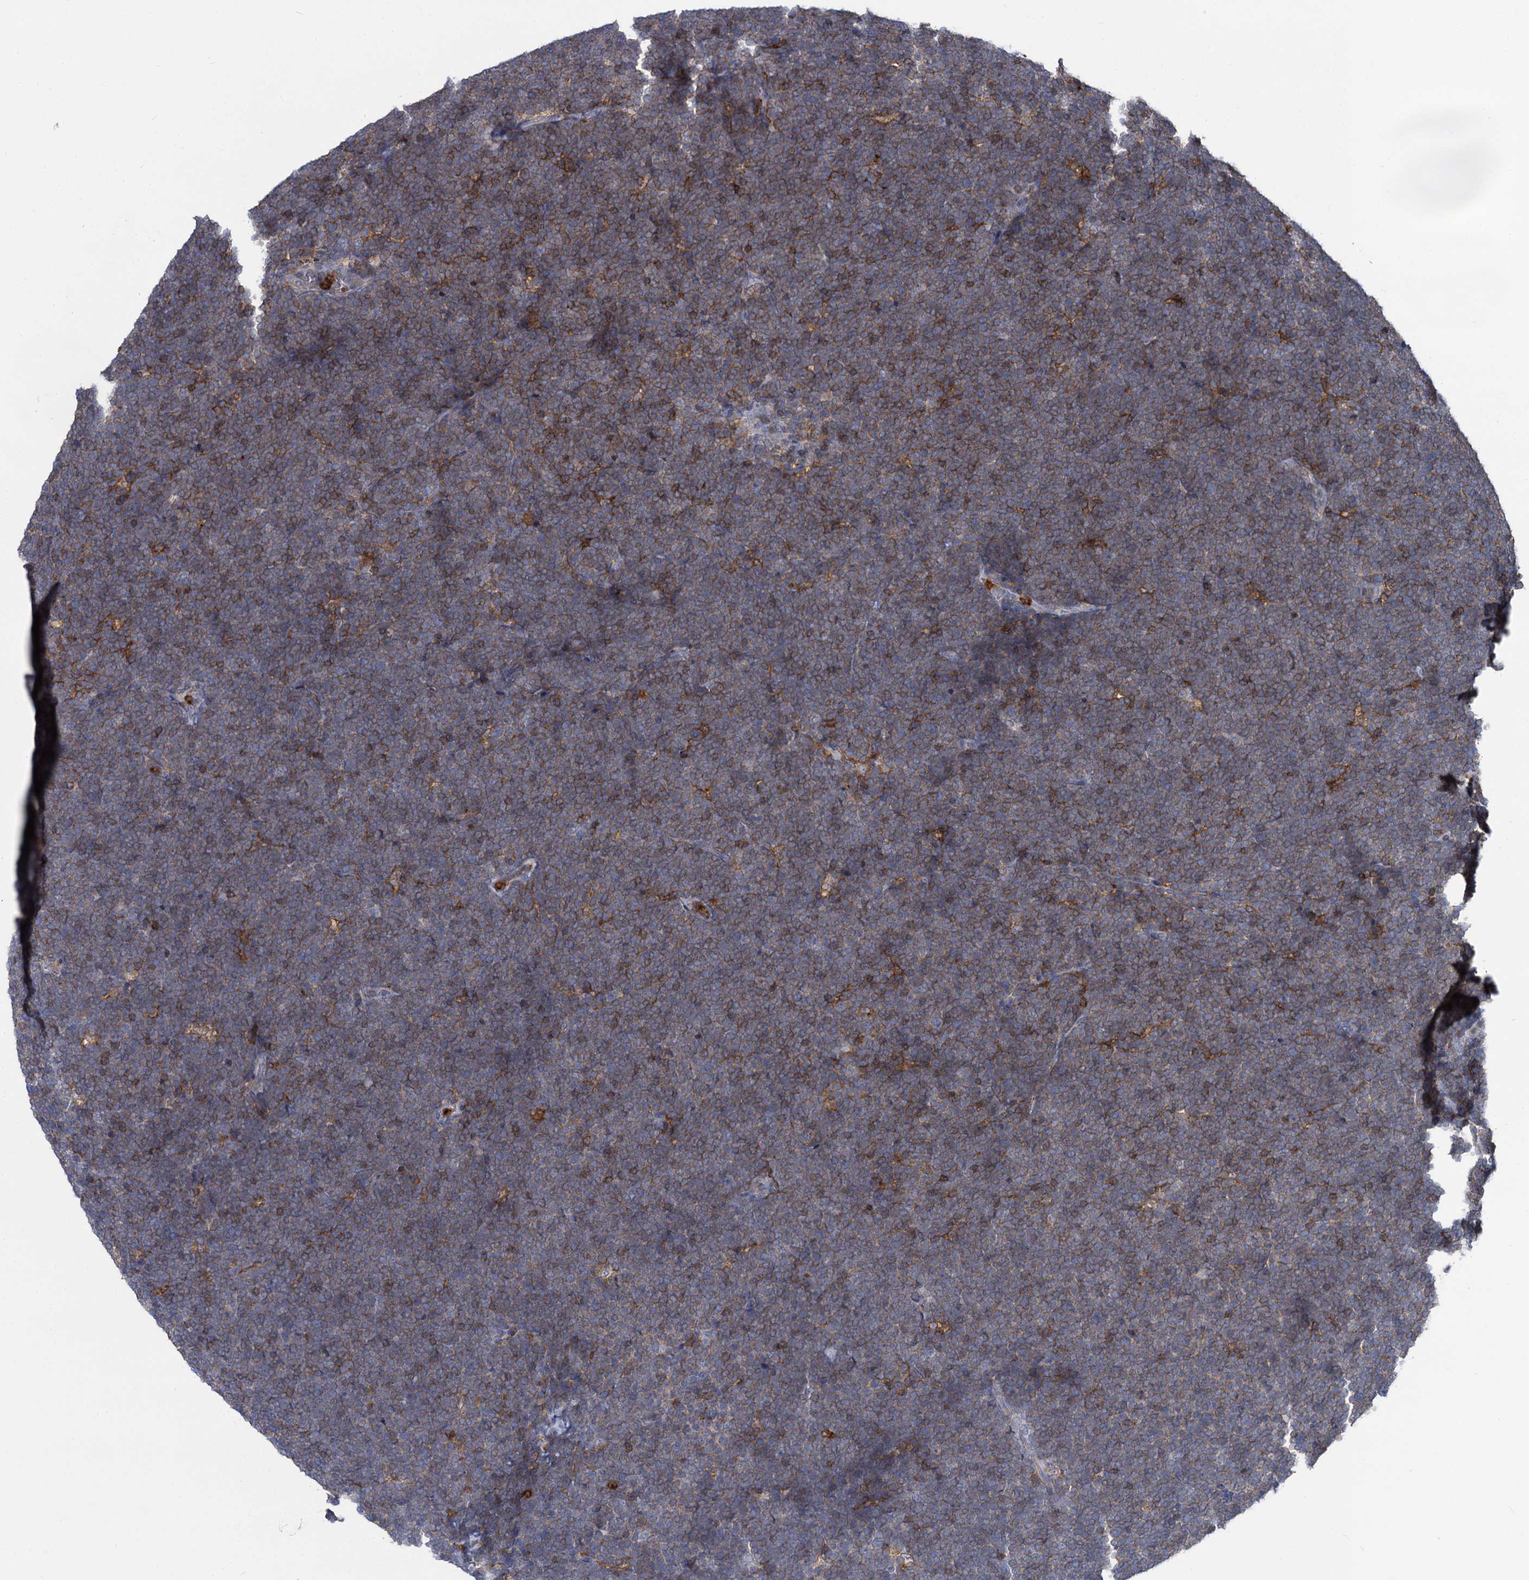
{"staining": {"intensity": "moderate", "quantity": "<25%", "location": "cytoplasmic/membranous"}, "tissue": "lymphoma", "cell_type": "Tumor cells", "image_type": "cancer", "snomed": [{"axis": "morphology", "description": "Malignant lymphoma, non-Hodgkin's type, High grade"}, {"axis": "topography", "description": "Lymph node"}], "caption": "Human high-grade malignant lymphoma, non-Hodgkin's type stained with a brown dye exhibits moderate cytoplasmic/membranous positive staining in about <25% of tumor cells.", "gene": "RHOG", "patient": {"sex": "male", "age": 13}}